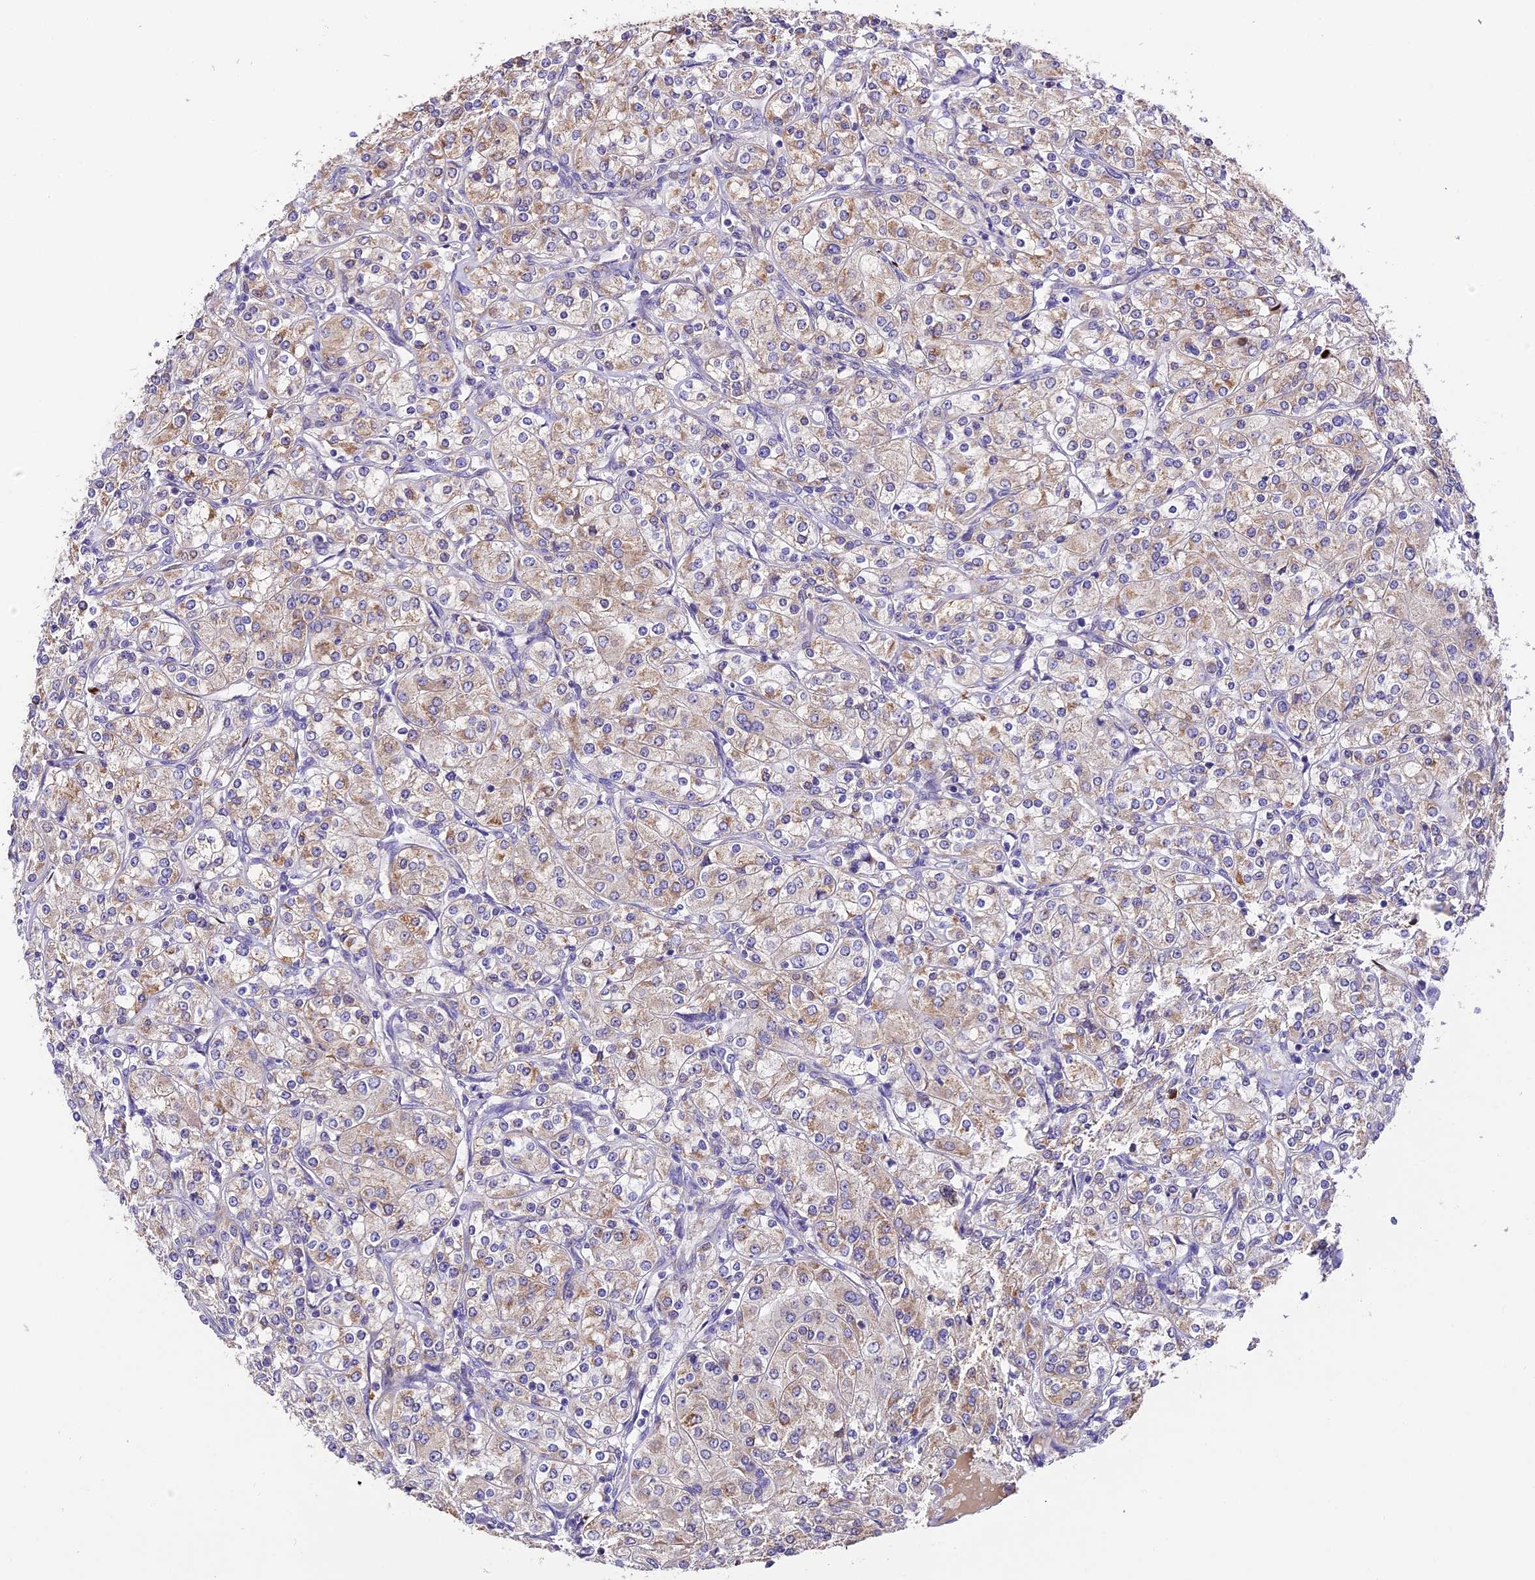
{"staining": {"intensity": "moderate", "quantity": "25%-75%", "location": "cytoplasmic/membranous"}, "tissue": "renal cancer", "cell_type": "Tumor cells", "image_type": "cancer", "snomed": [{"axis": "morphology", "description": "Adenocarcinoma, NOS"}, {"axis": "topography", "description": "Kidney"}], "caption": "An image showing moderate cytoplasmic/membranous positivity in approximately 25%-75% of tumor cells in renal cancer, as visualized by brown immunohistochemical staining.", "gene": "MAP3K7CL", "patient": {"sex": "male", "age": 77}}